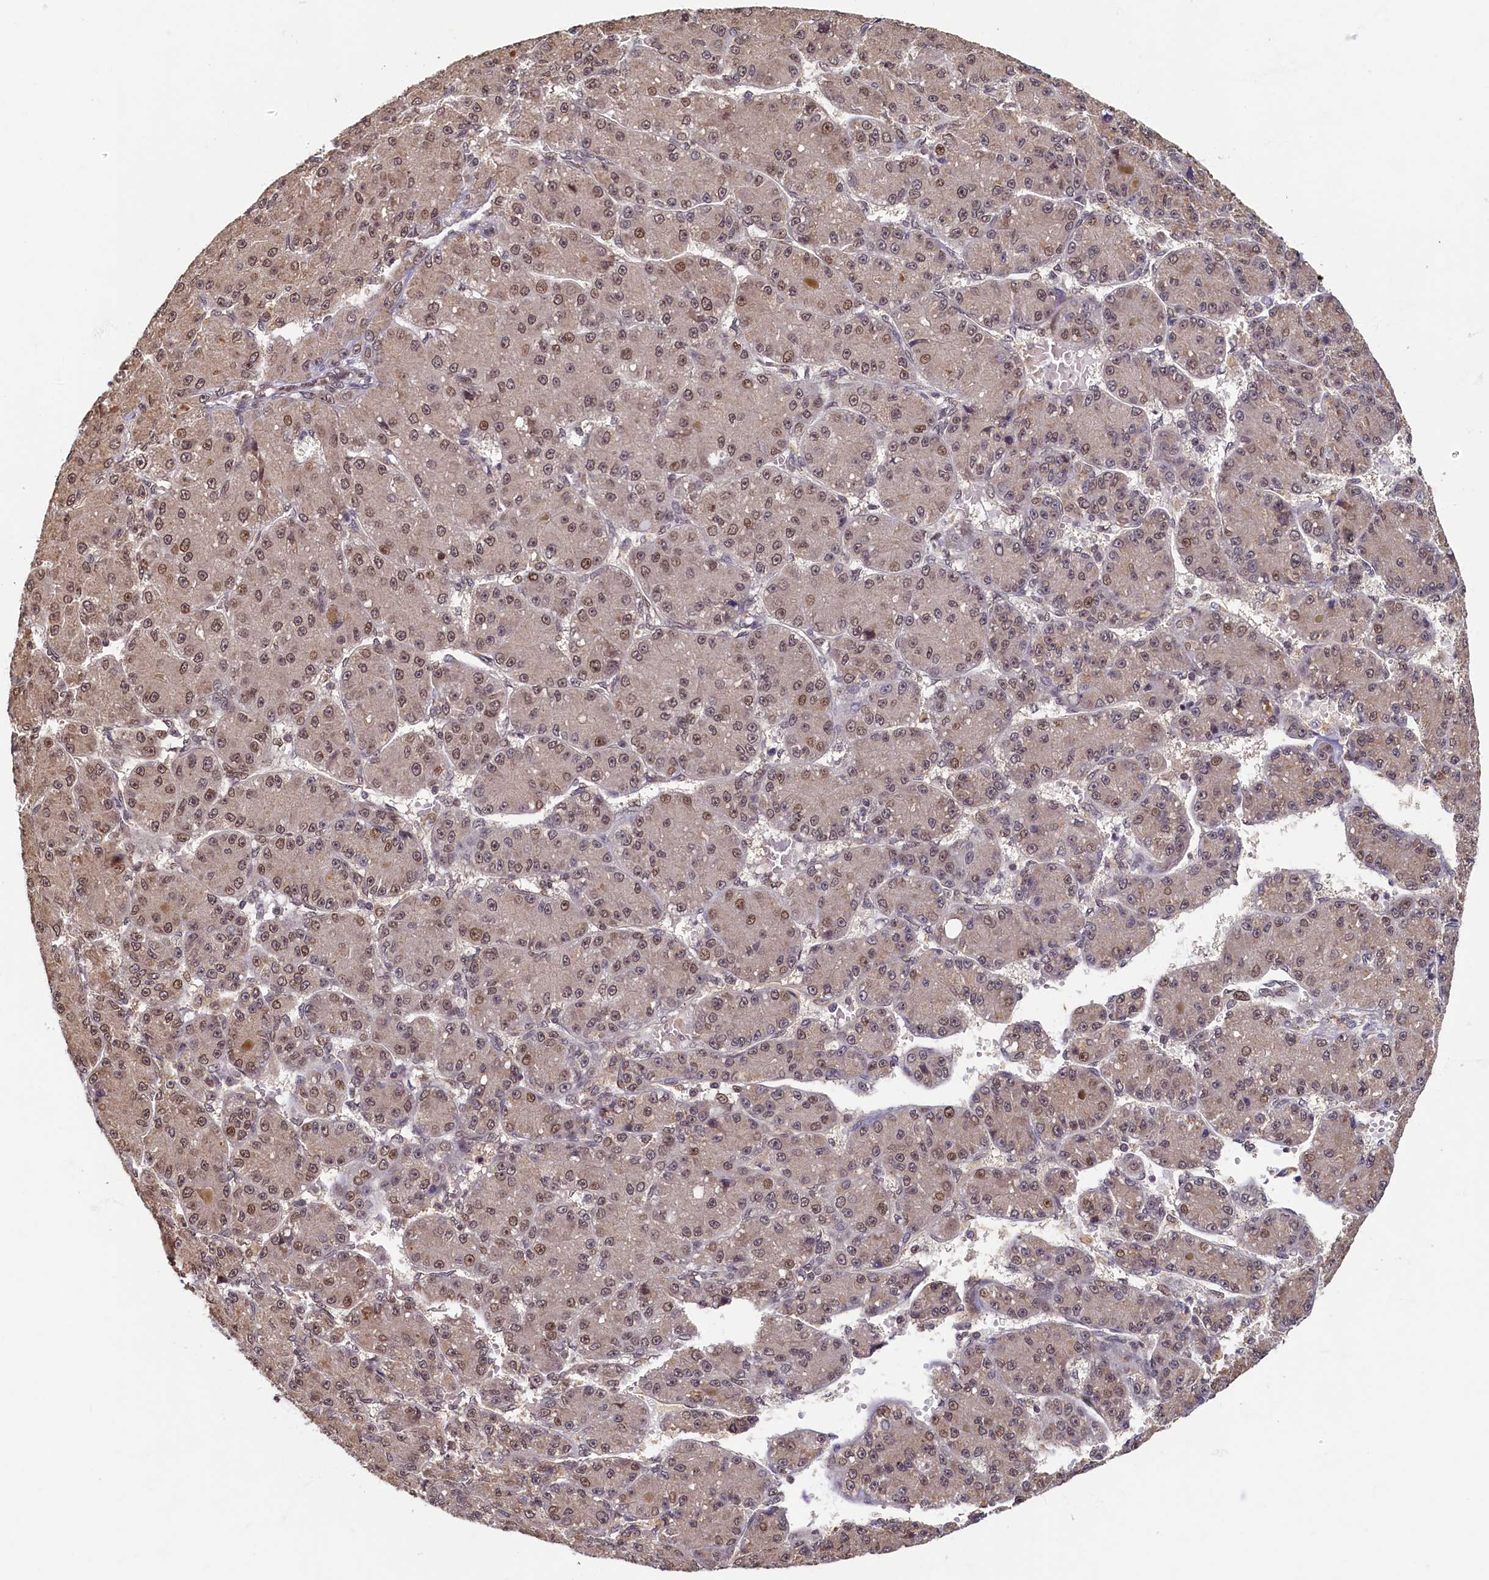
{"staining": {"intensity": "moderate", "quantity": ">75%", "location": "nuclear"}, "tissue": "liver cancer", "cell_type": "Tumor cells", "image_type": "cancer", "snomed": [{"axis": "morphology", "description": "Carcinoma, Hepatocellular, NOS"}, {"axis": "topography", "description": "Liver"}], "caption": "Liver cancer stained with immunohistochemistry reveals moderate nuclear positivity in about >75% of tumor cells.", "gene": "CKAP2L", "patient": {"sex": "male", "age": 67}}